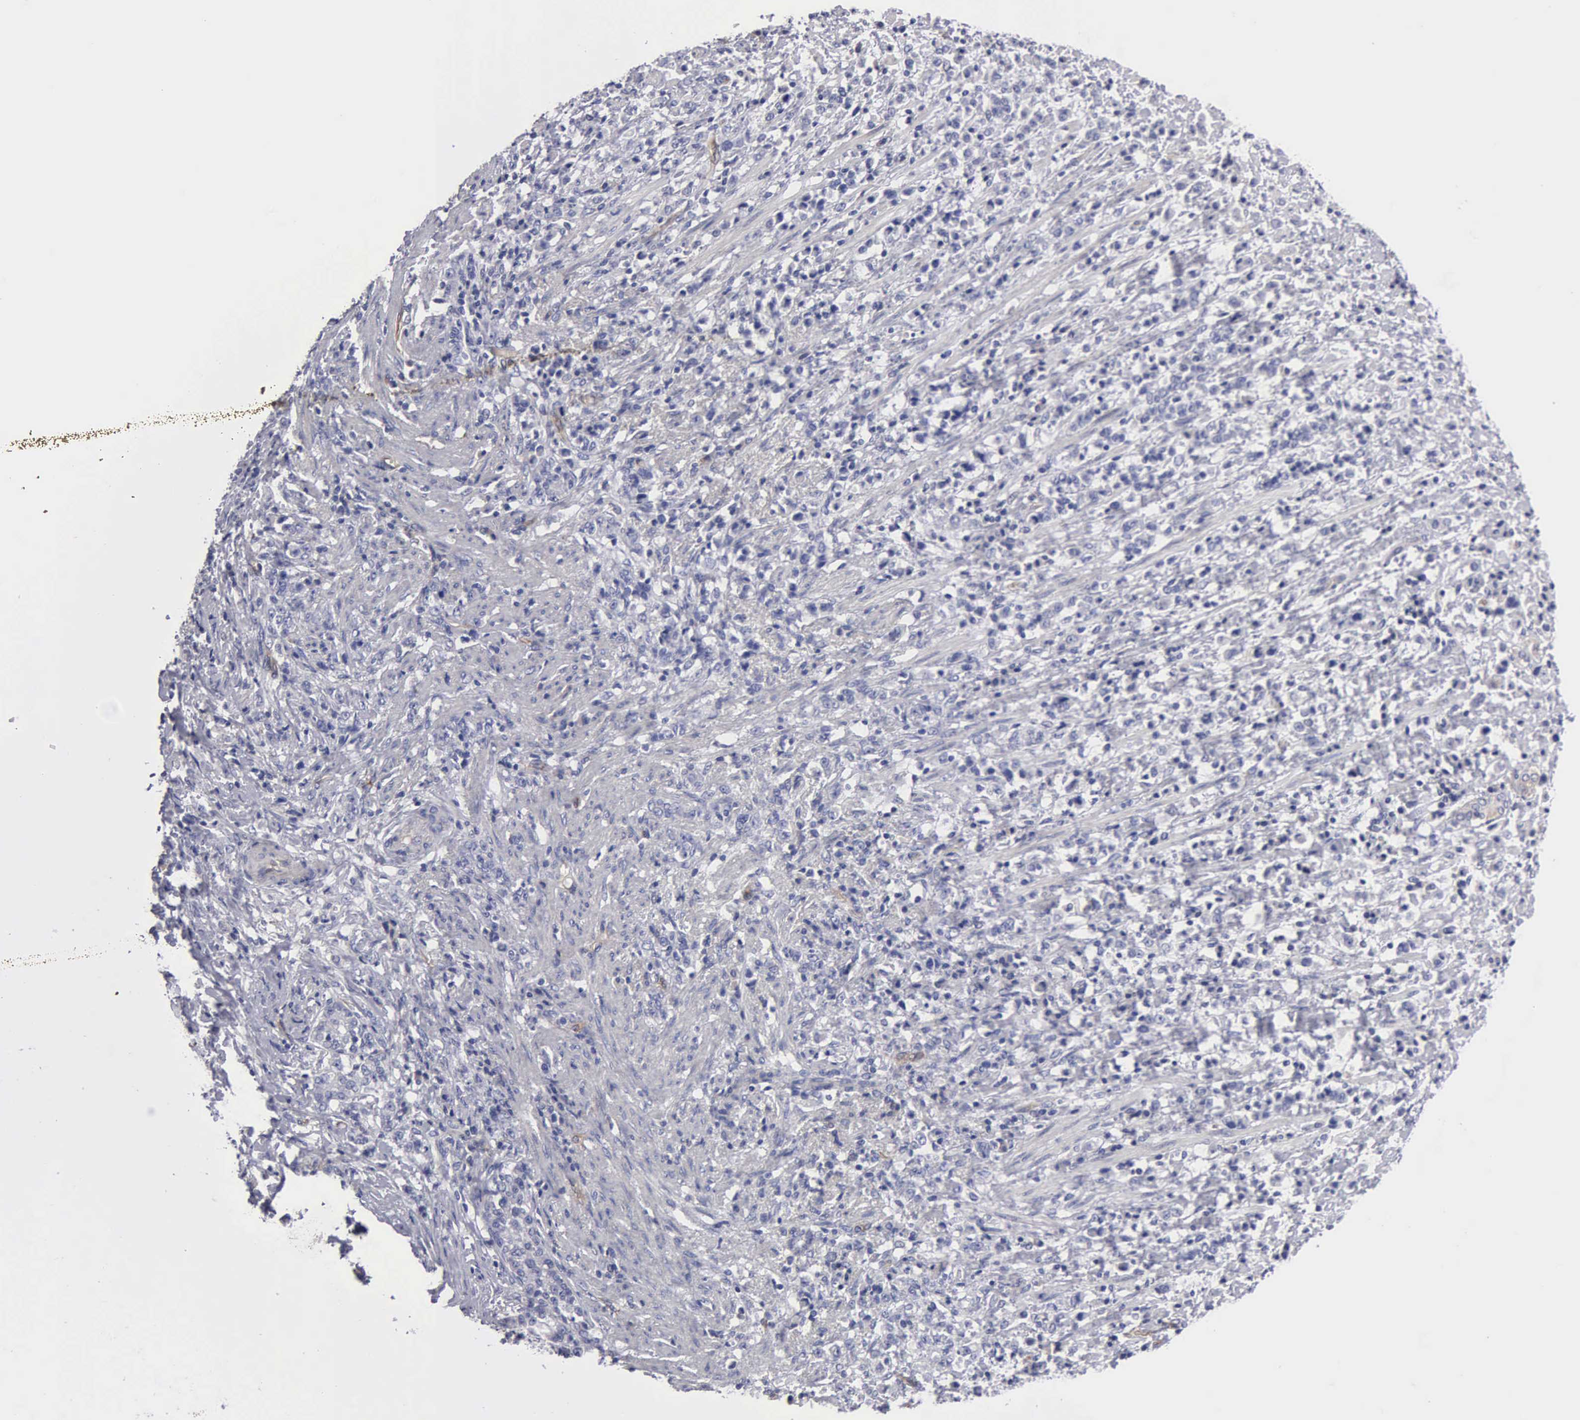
{"staining": {"intensity": "negative", "quantity": "none", "location": "none"}, "tissue": "stomach cancer", "cell_type": "Tumor cells", "image_type": "cancer", "snomed": [{"axis": "morphology", "description": "Adenocarcinoma, NOS"}, {"axis": "topography", "description": "Stomach, lower"}], "caption": "Photomicrograph shows no significant protein staining in tumor cells of stomach cancer (adenocarcinoma).", "gene": "RDX", "patient": {"sex": "male", "age": 88}}